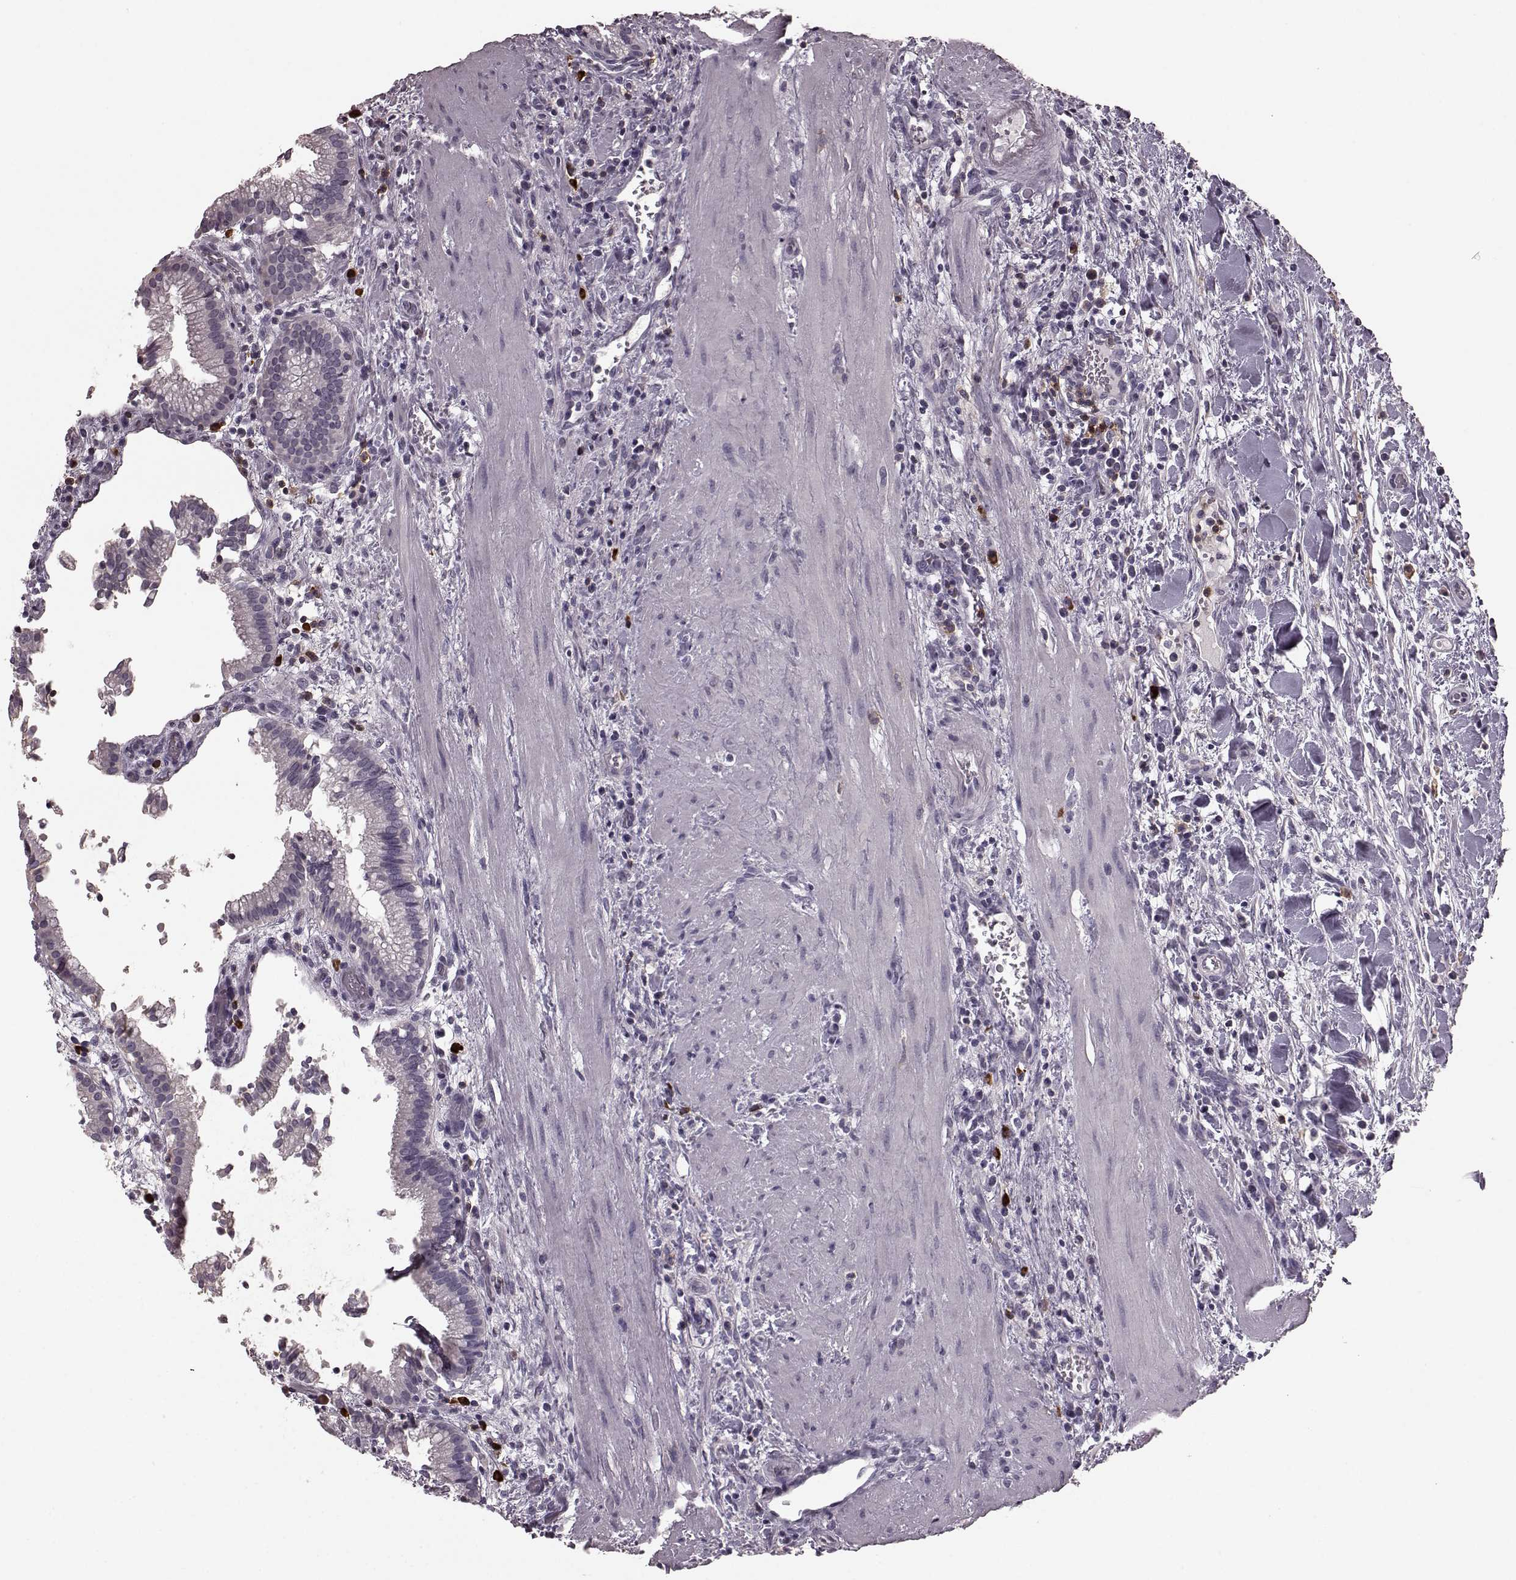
{"staining": {"intensity": "negative", "quantity": "none", "location": "none"}, "tissue": "gallbladder", "cell_type": "Glandular cells", "image_type": "normal", "snomed": [{"axis": "morphology", "description": "Normal tissue, NOS"}, {"axis": "topography", "description": "Gallbladder"}], "caption": "DAB (3,3'-diaminobenzidine) immunohistochemical staining of unremarkable gallbladder exhibits no significant positivity in glandular cells.", "gene": "CD28", "patient": {"sex": "male", "age": 42}}